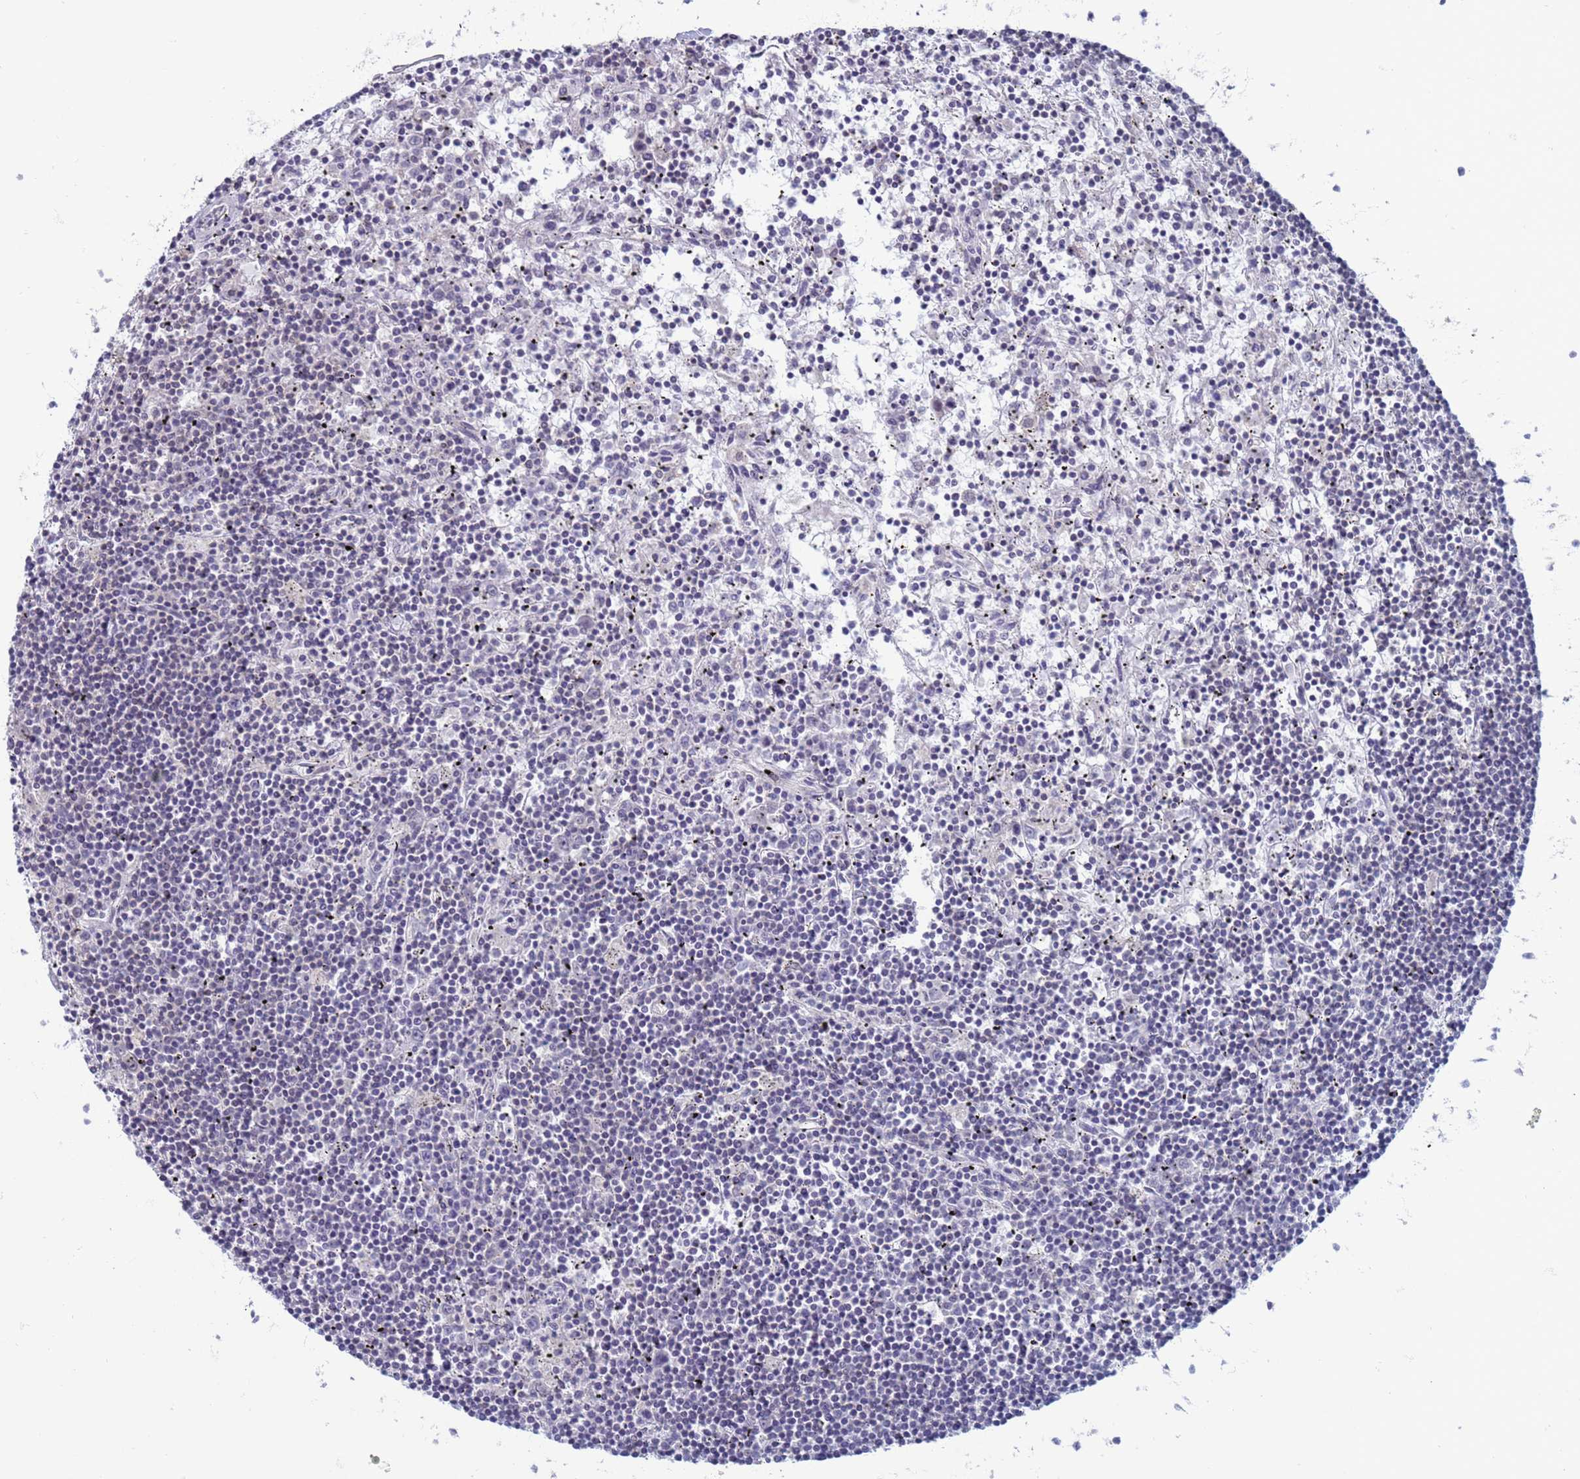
{"staining": {"intensity": "negative", "quantity": "none", "location": "none"}, "tissue": "lymphoma", "cell_type": "Tumor cells", "image_type": "cancer", "snomed": [{"axis": "morphology", "description": "Malignant lymphoma, non-Hodgkin's type, Low grade"}, {"axis": "topography", "description": "Spleen"}], "caption": "DAB (3,3'-diaminobenzidine) immunohistochemical staining of human low-grade malignant lymphoma, non-Hodgkin's type displays no significant positivity in tumor cells.", "gene": "SAE1", "patient": {"sex": "male", "age": 76}}